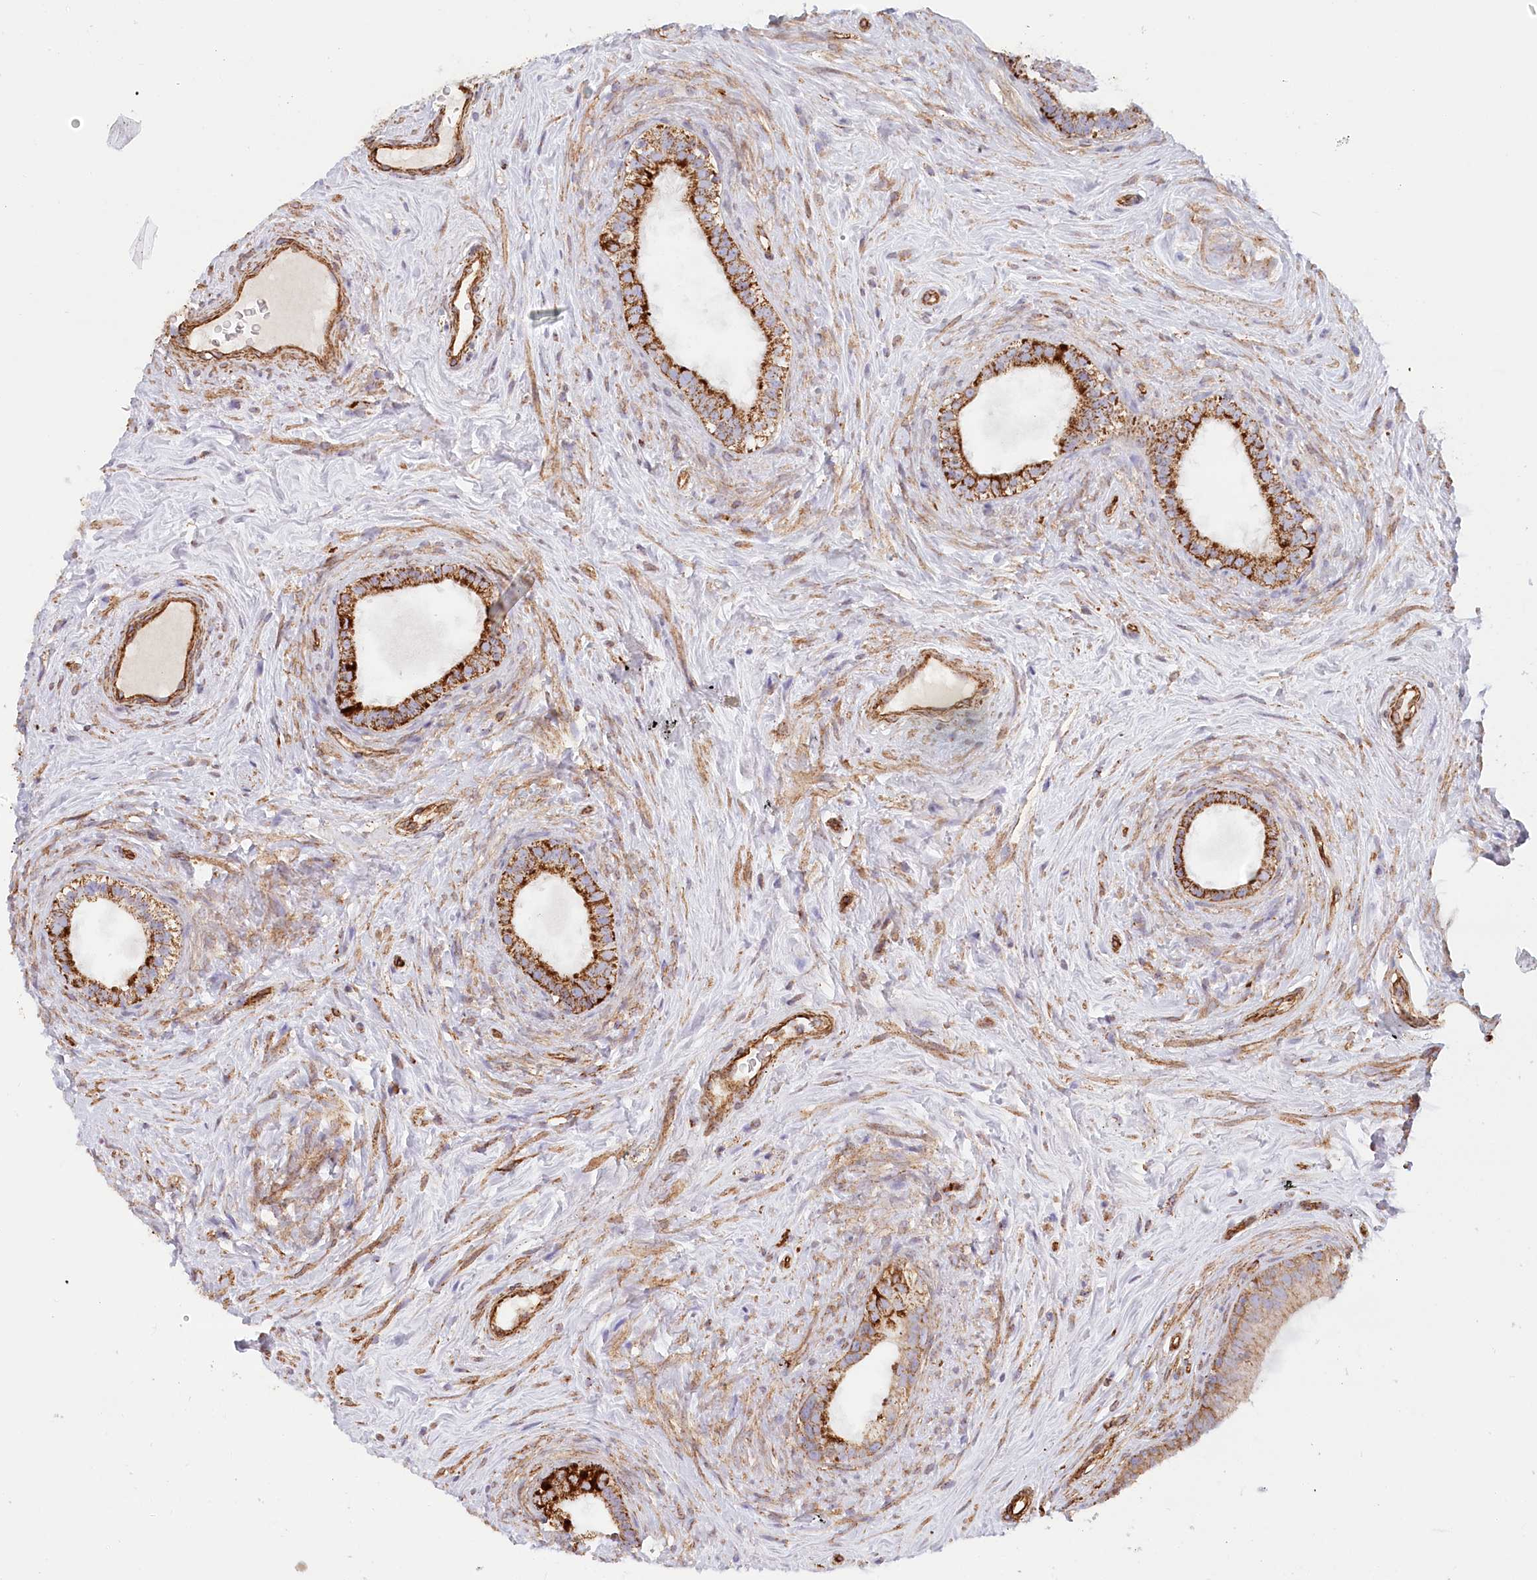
{"staining": {"intensity": "strong", "quantity": "<25%", "location": "cytoplasmic/membranous"}, "tissue": "epididymis", "cell_type": "Glandular cells", "image_type": "normal", "snomed": [{"axis": "morphology", "description": "Normal tissue, NOS"}, {"axis": "topography", "description": "Epididymis"}], "caption": "Human epididymis stained for a protein (brown) reveals strong cytoplasmic/membranous positive expression in about <25% of glandular cells.", "gene": "UMPS", "patient": {"sex": "male", "age": 84}}